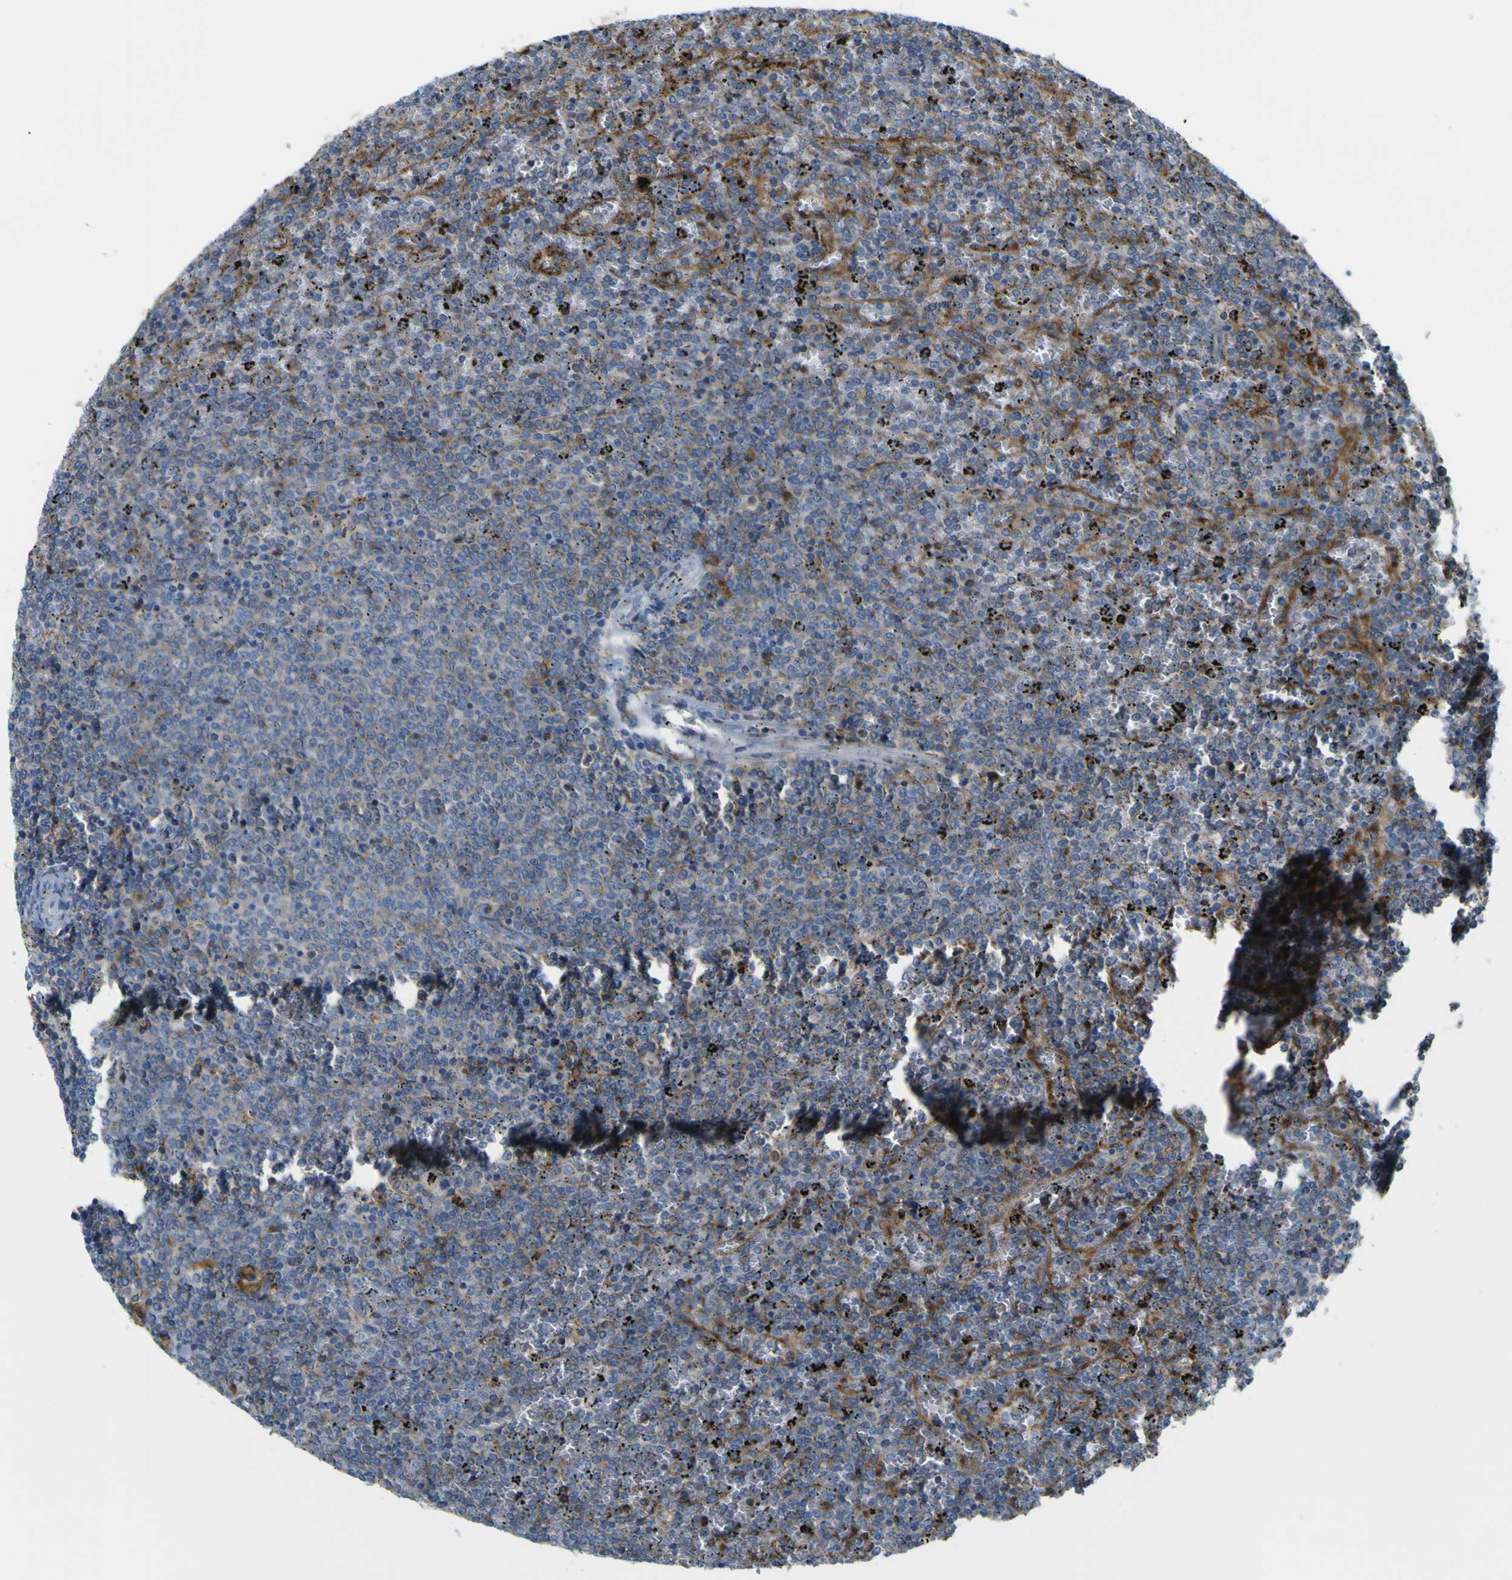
{"staining": {"intensity": "negative", "quantity": "none", "location": "none"}, "tissue": "lymphoma", "cell_type": "Tumor cells", "image_type": "cancer", "snomed": [{"axis": "morphology", "description": "Malignant lymphoma, non-Hodgkin's type, Low grade"}, {"axis": "topography", "description": "Spleen"}], "caption": "A micrograph of malignant lymphoma, non-Hodgkin's type (low-grade) stained for a protein shows no brown staining in tumor cells.", "gene": "IGF2R", "patient": {"sex": "female", "age": 77}}